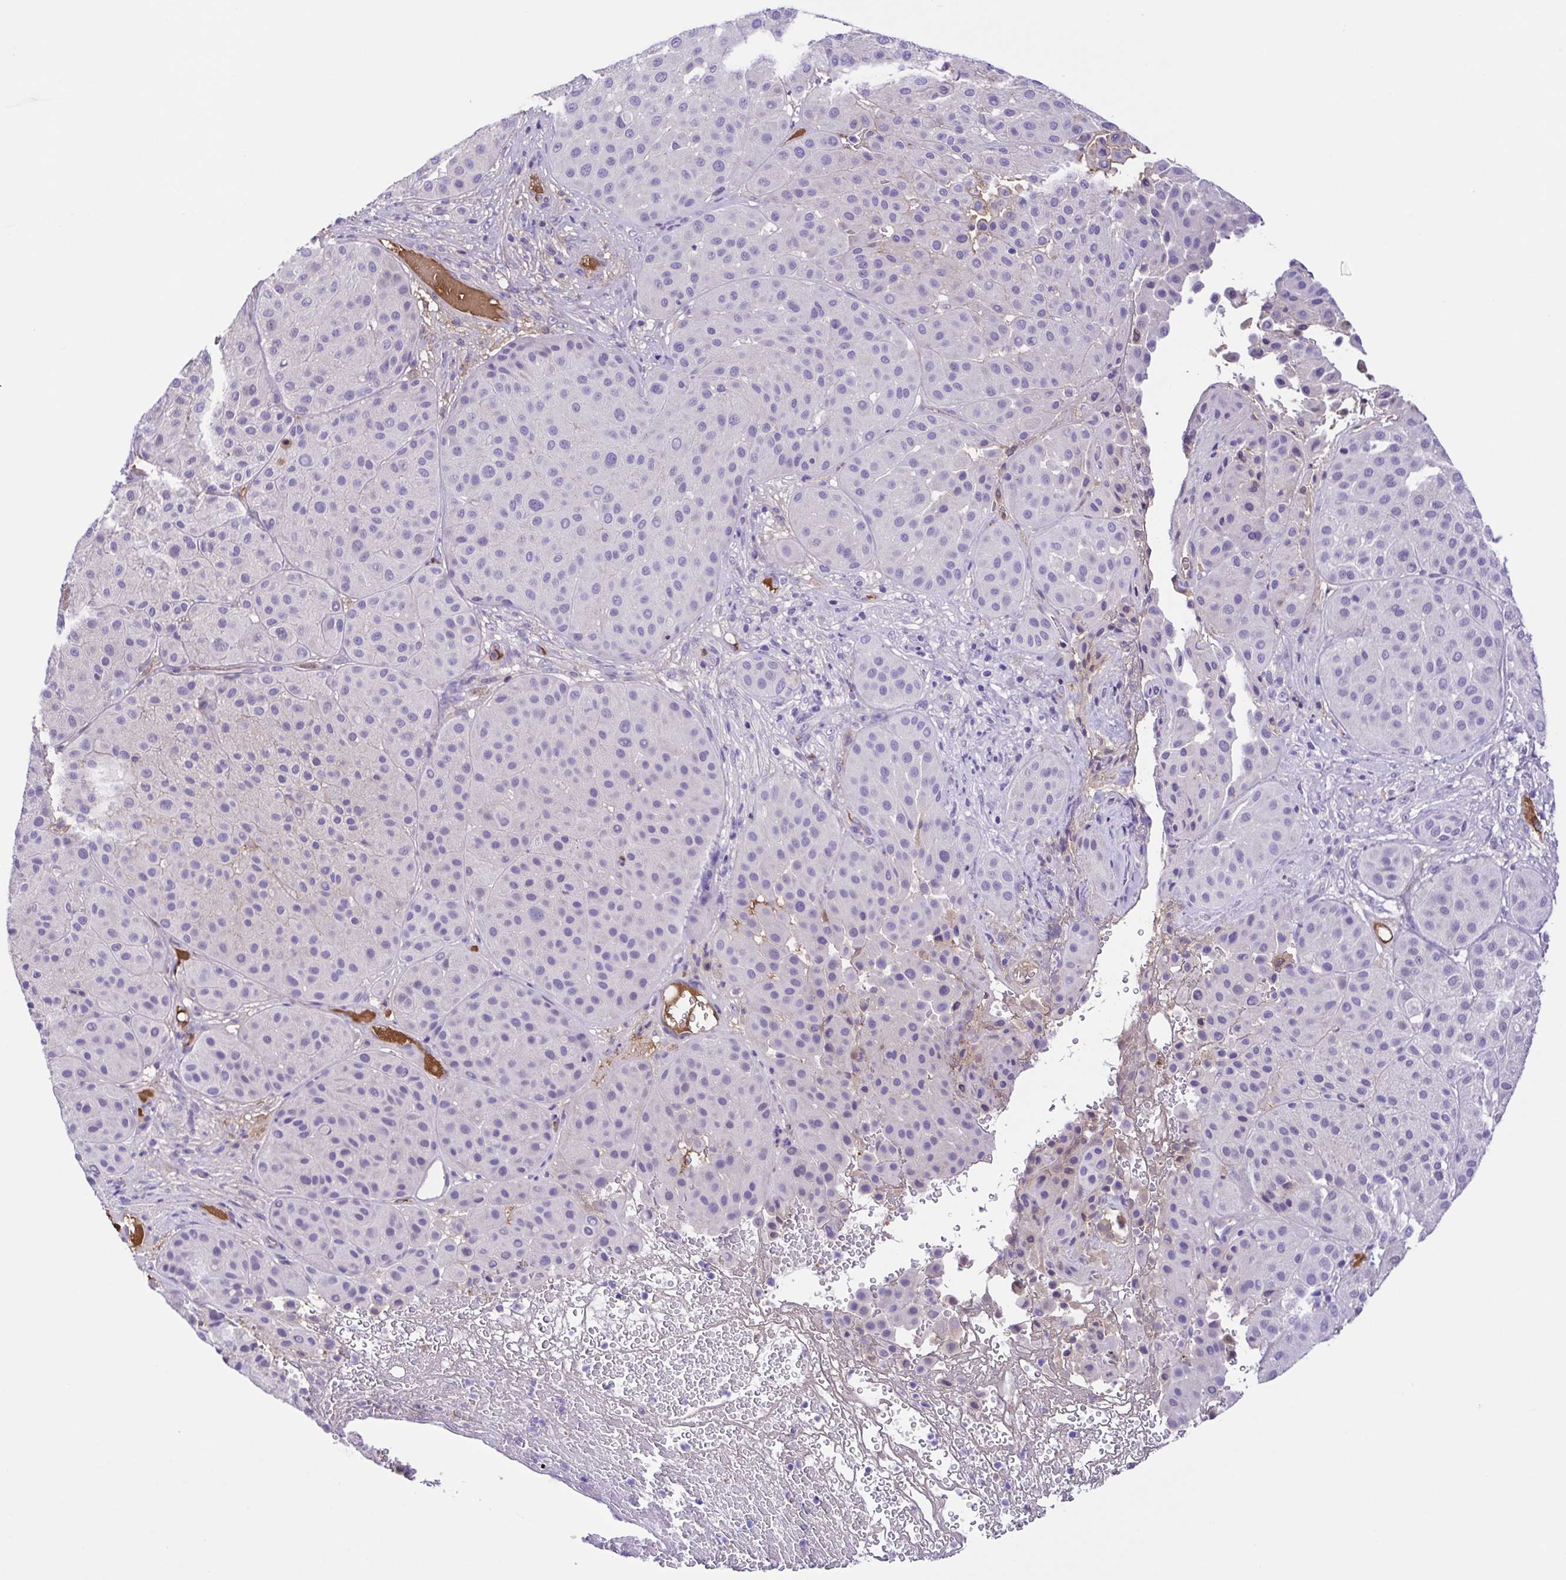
{"staining": {"intensity": "negative", "quantity": "none", "location": "none"}, "tissue": "melanoma", "cell_type": "Tumor cells", "image_type": "cancer", "snomed": [{"axis": "morphology", "description": "Malignant melanoma, Metastatic site"}, {"axis": "topography", "description": "Smooth muscle"}], "caption": "Tumor cells are negative for brown protein staining in melanoma.", "gene": "IGFL1", "patient": {"sex": "male", "age": 41}}